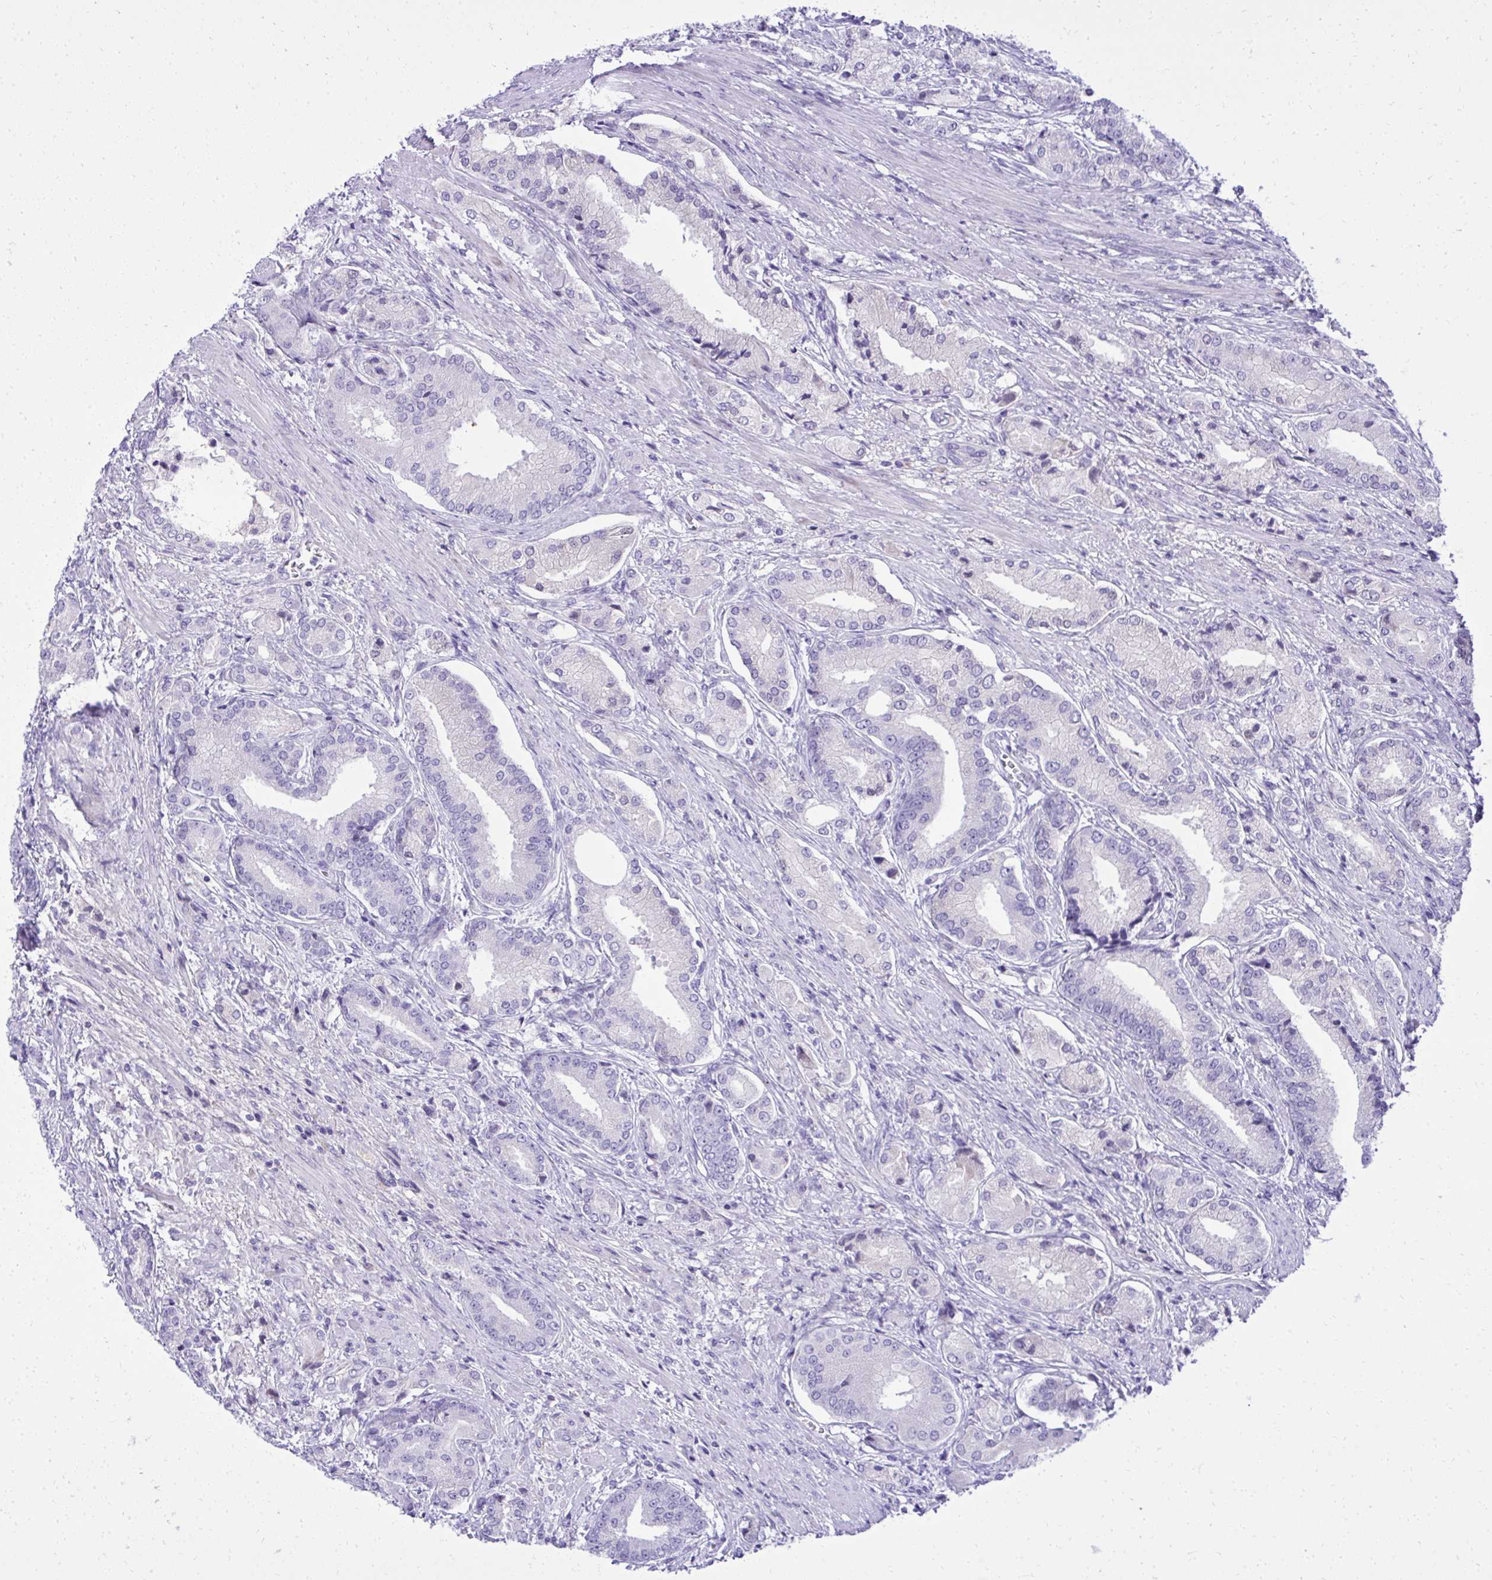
{"staining": {"intensity": "negative", "quantity": "none", "location": "none"}, "tissue": "prostate cancer", "cell_type": "Tumor cells", "image_type": "cancer", "snomed": [{"axis": "morphology", "description": "Adenocarcinoma, High grade"}, {"axis": "topography", "description": "Prostate and seminal vesicle, NOS"}], "caption": "Histopathology image shows no protein positivity in tumor cells of prostate cancer (high-grade adenocarcinoma) tissue.", "gene": "PITPNM3", "patient": {"sex": "male", "age": 61}}